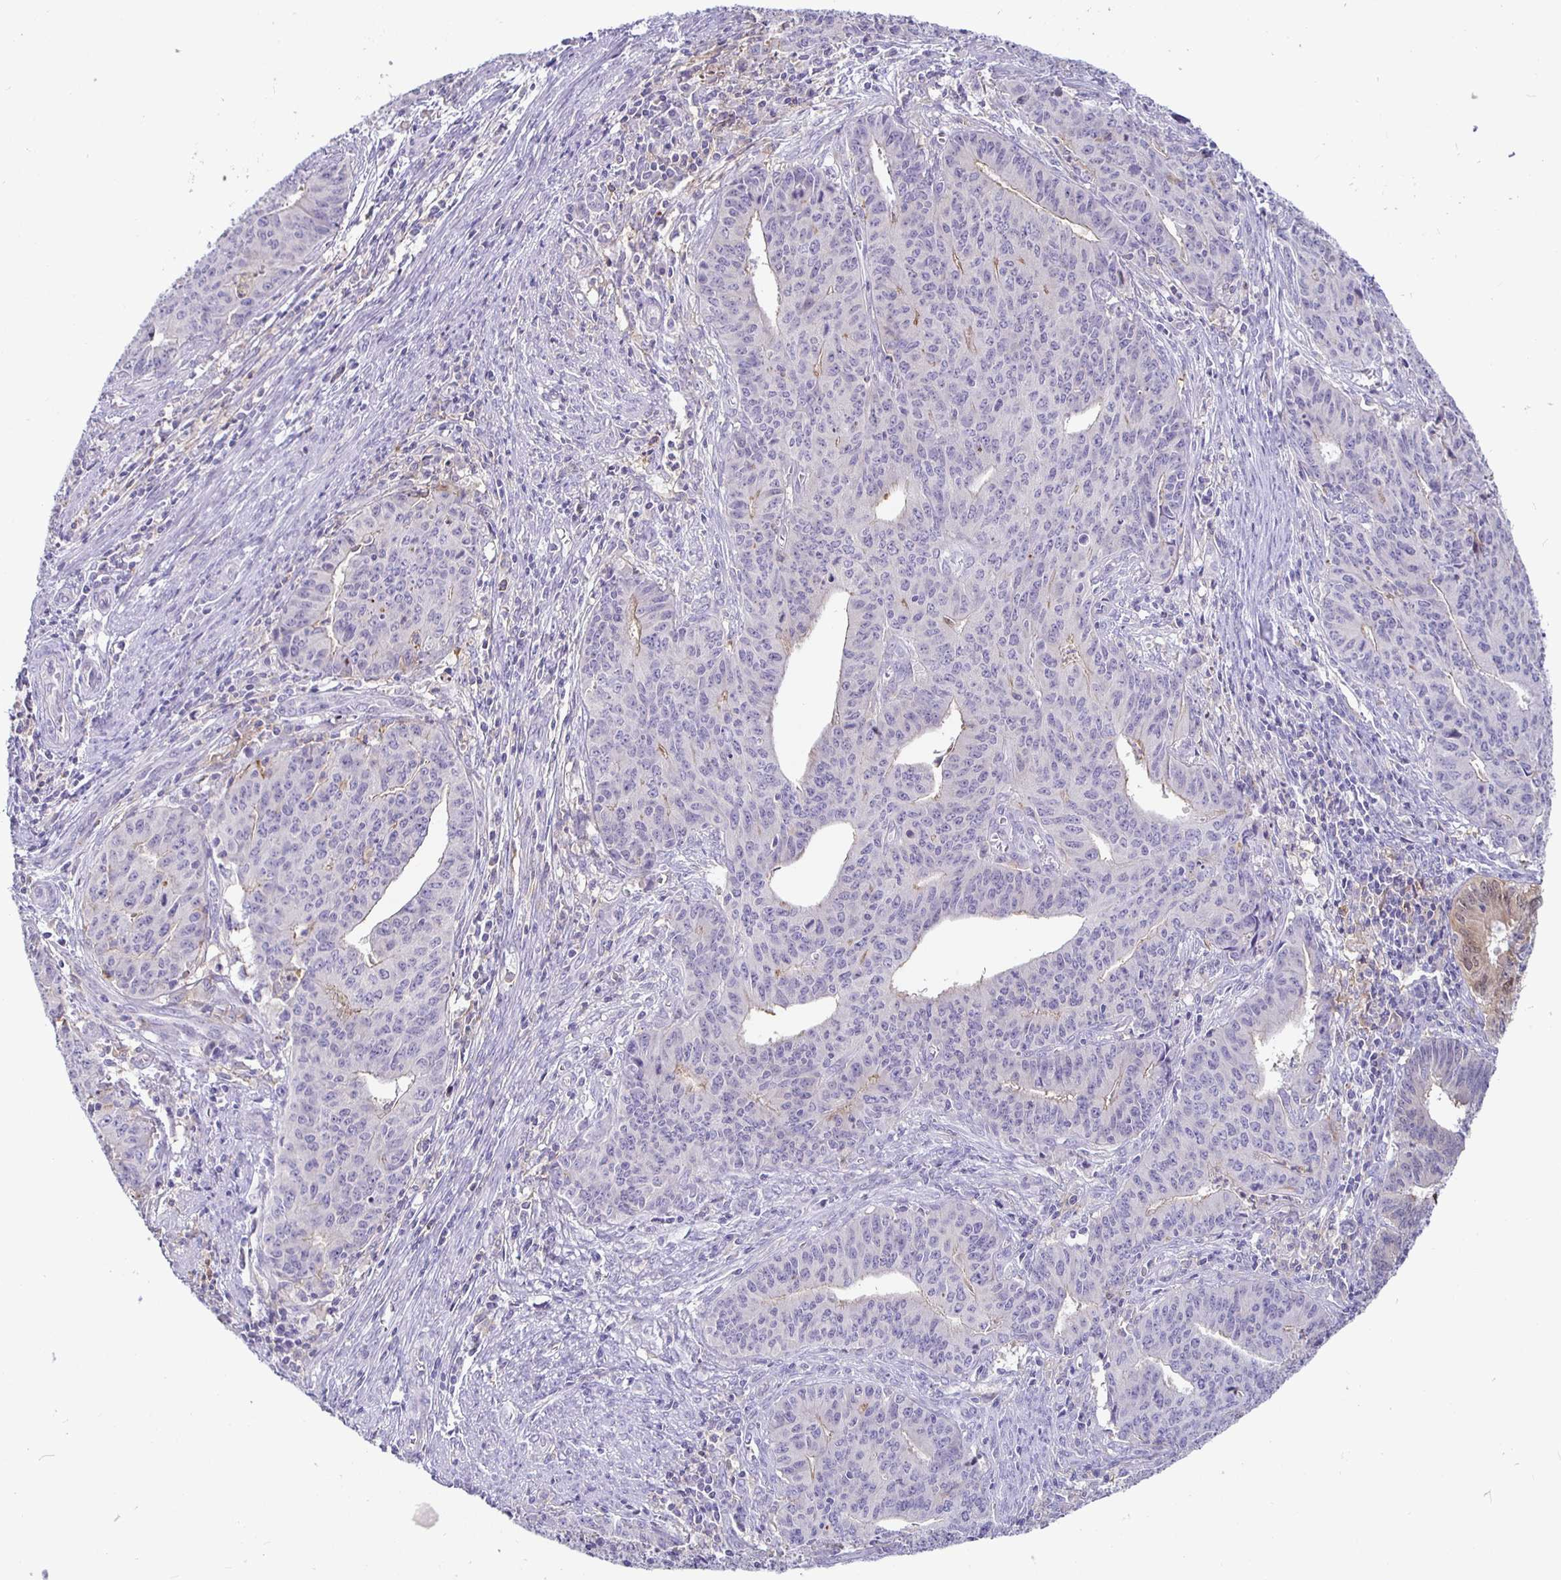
{"staining": {"intensity": "negative", "quantity": "none", "location": "none"}, "tissue": "endometrial cancer", "cell_type": "Tumor cells", "image_type": "cancer", "snomed": [{"axis": "morphology", "description": "Adenocarcinoma, NOS"}, {"axis": "topography", "description": "Endometrium"}], "caption": "This is an immunohistochemistry (IHC) photomicrograph of human adenocarcinoma (endometrial). There is no staining in tumor cells.", "gene": "SIRPA", "patient": {"sex": "female", "age": 59}}